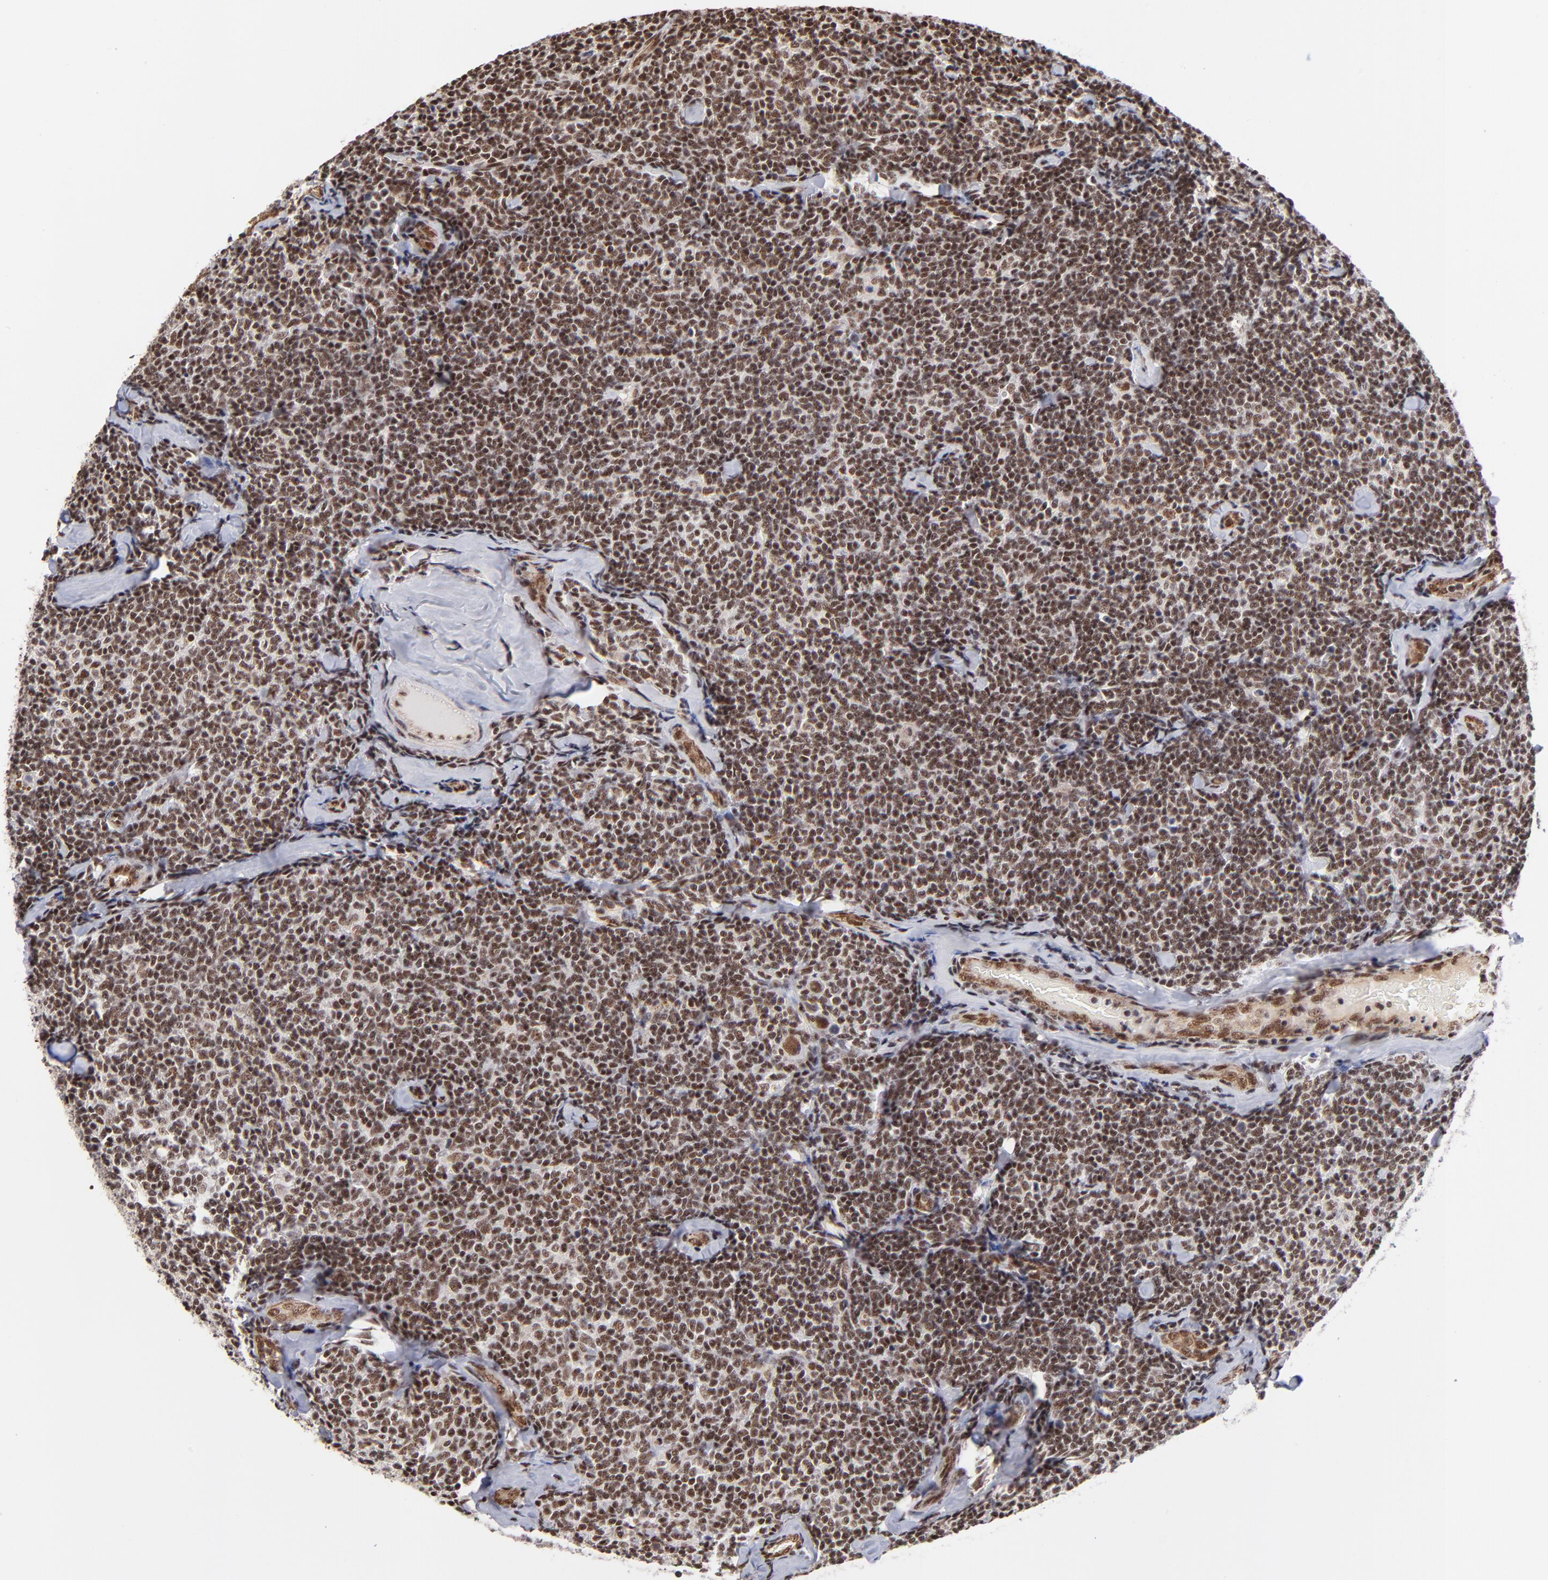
{"staining": {"intensity": "strong", "quantity": ">75%", "location": "nuclear"}, "tissue": "lymphoma", "cell_type": "Tumor cells", "image_type": "cancer", "snomed": [{"axis": "morphology", "description": "Malignant lymphoma, non-Hodgkin's type, Low grade"}, {"axis": "topography", "description": "Lymph node"}], "caption": "Lymphoma stained for a protein reveals strong nuclear positivity in tumor cells.", "gene": "GABPA", "patient": {"sex": "female", "age": 56}}